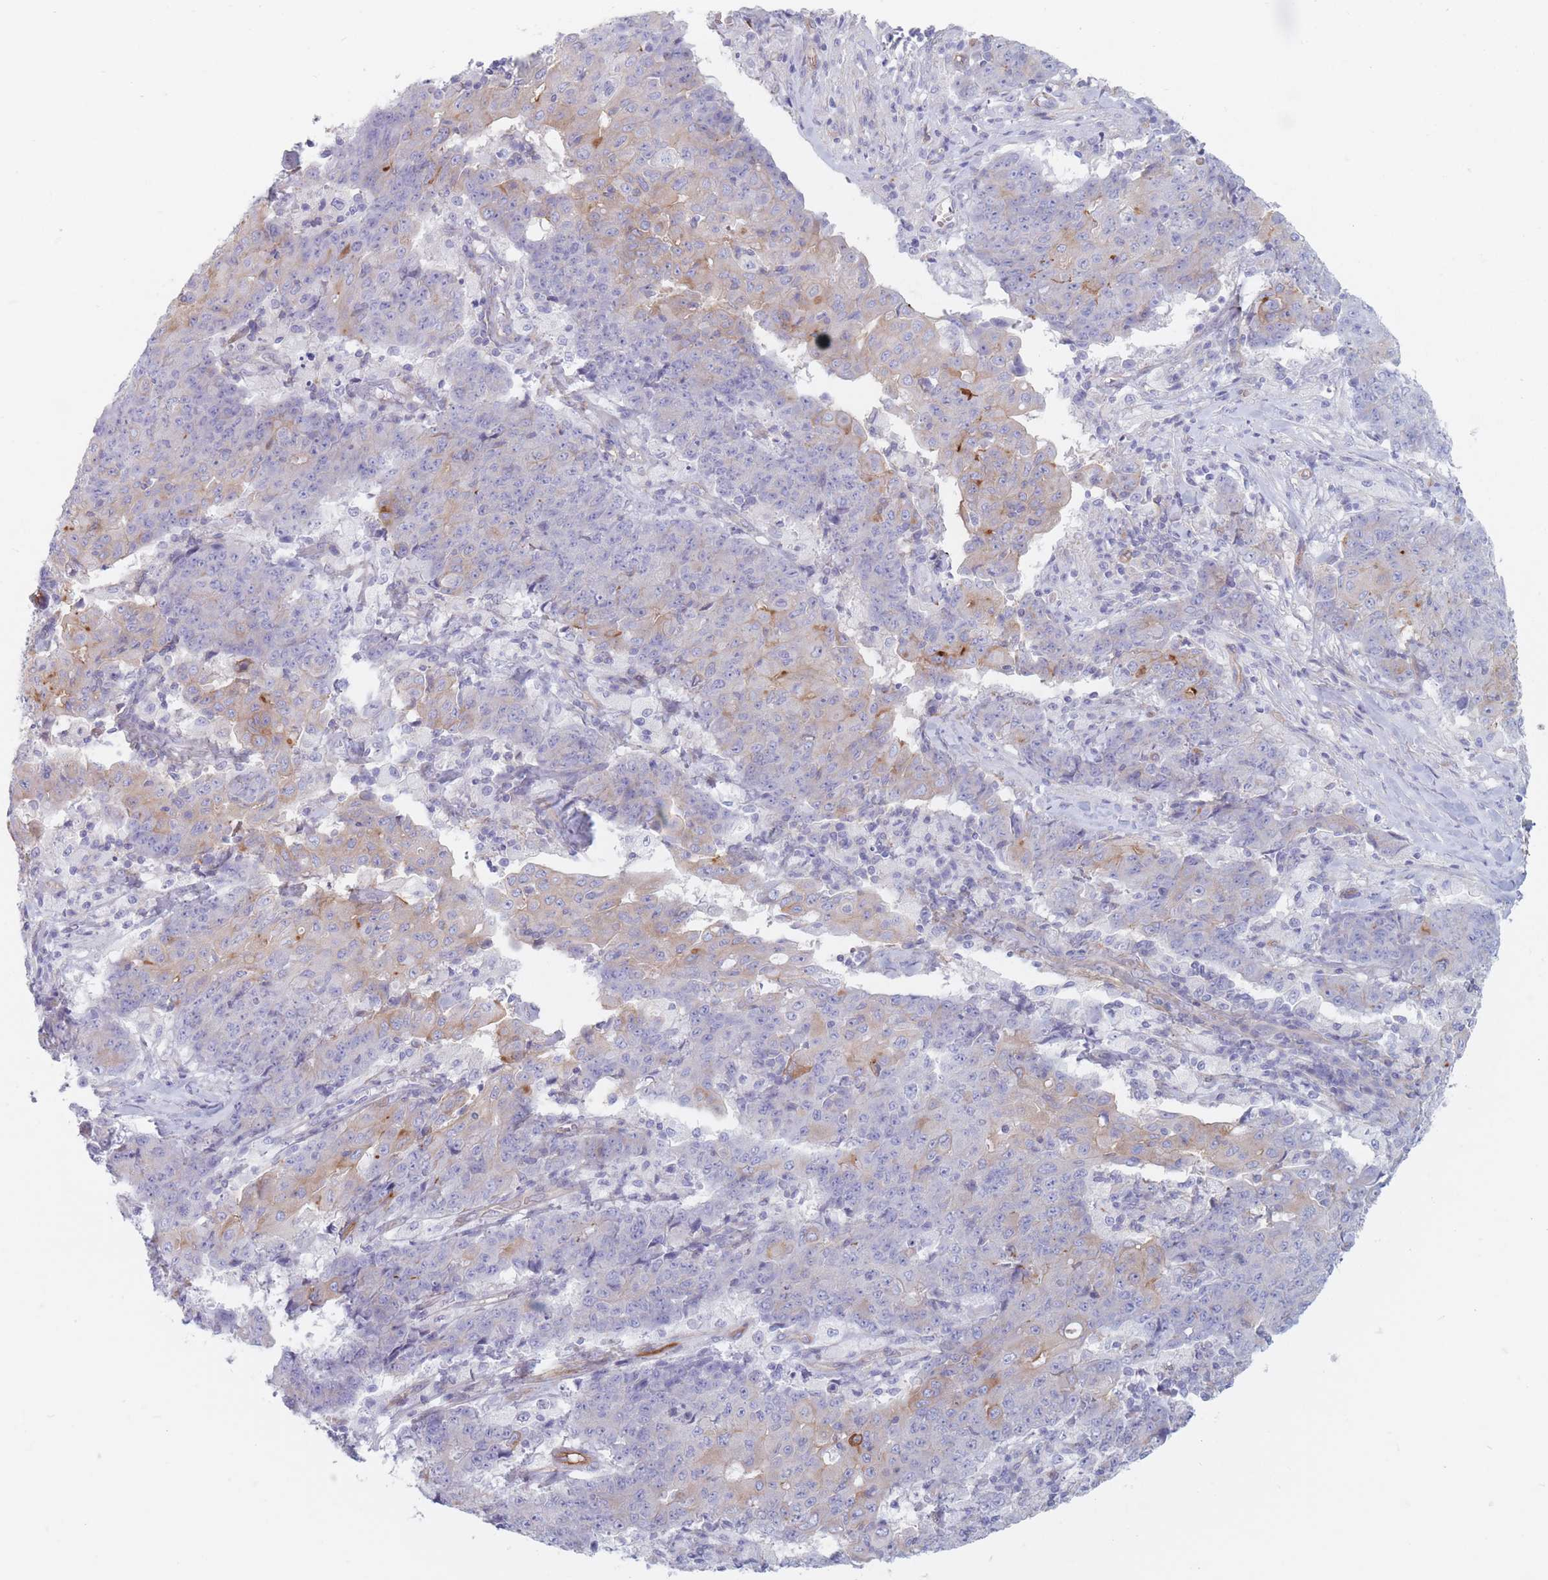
{"staining": {"intensity": "moderate", "quantity": "<25%", "location": "cytoplasmic/membranous"}, "tissue": "ovarian cancer", "cell_type": "Tumor cells", "image_type": "cancer", "snomed": [{"axis": "morphology", "description": "Carcinoma, endometroid"}, {"axis": "topography", "description": "Ovary"}], "caption": "Immunohistochemical staining of human ovarian endometroid carcinoma exhibits low levels of moderate cytoplasmic/membranous protein staining in about <25% of tumor cells.", "gene": "PLPP1", "patient": {"sex": "female", "age": 42}}